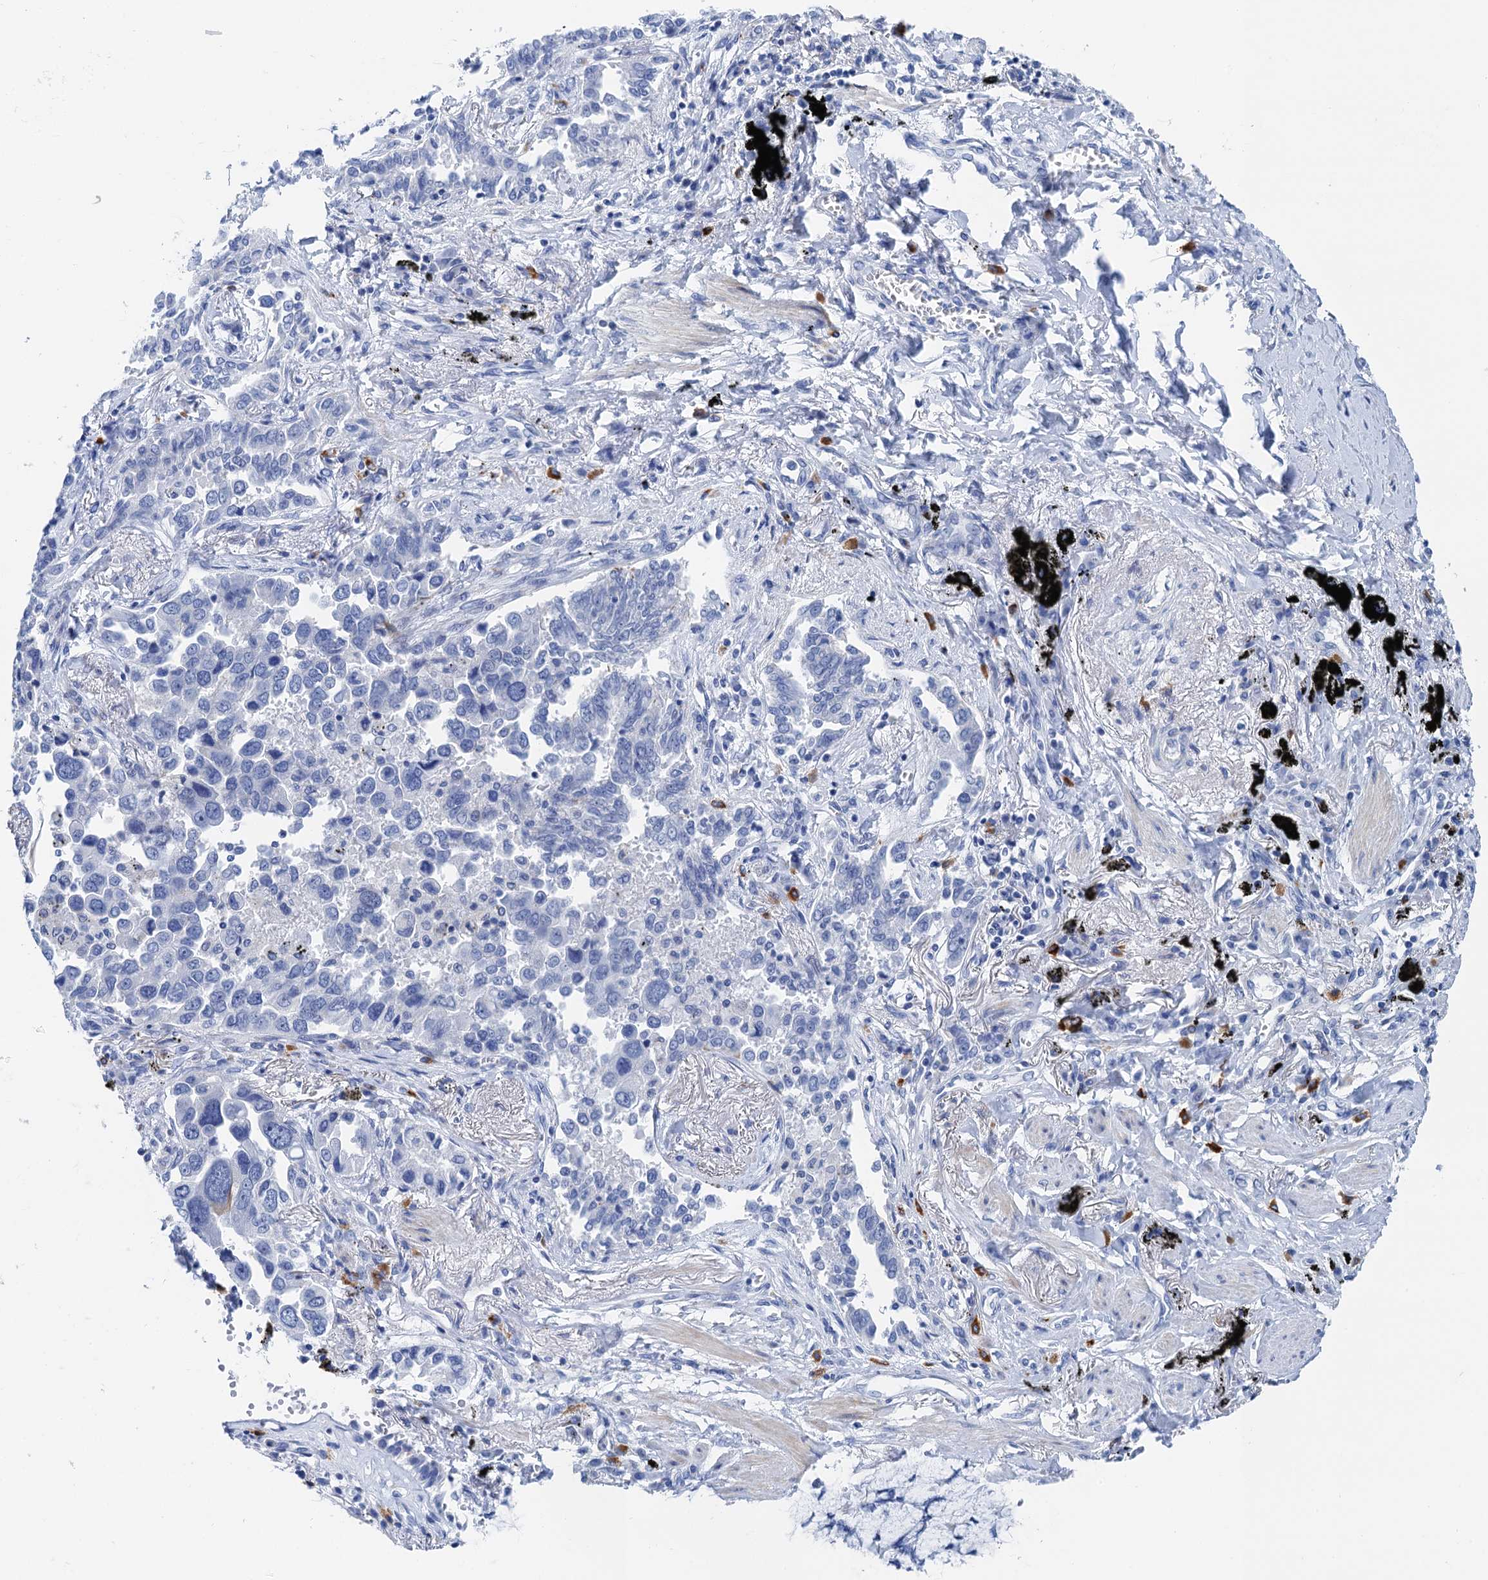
{"staining": {"intensity": "negative", "quantity": "none", "location": "none"}, "tissue": "lung cancer", "cell_type": "Tumor cells", "image_type": "cancer", "snomed": [{"axis": "morphology", "description": "Adenocarcinoma, NOS"}, {"axis": "topography", "description": "Lung"}], "caption": "Lung cancer stained for a protein using immunohistochemistry (IHC) exhibits no positivity tumor cells.", "gene": "NLRP10", "patient": {"sex": "male", "age": 67}}